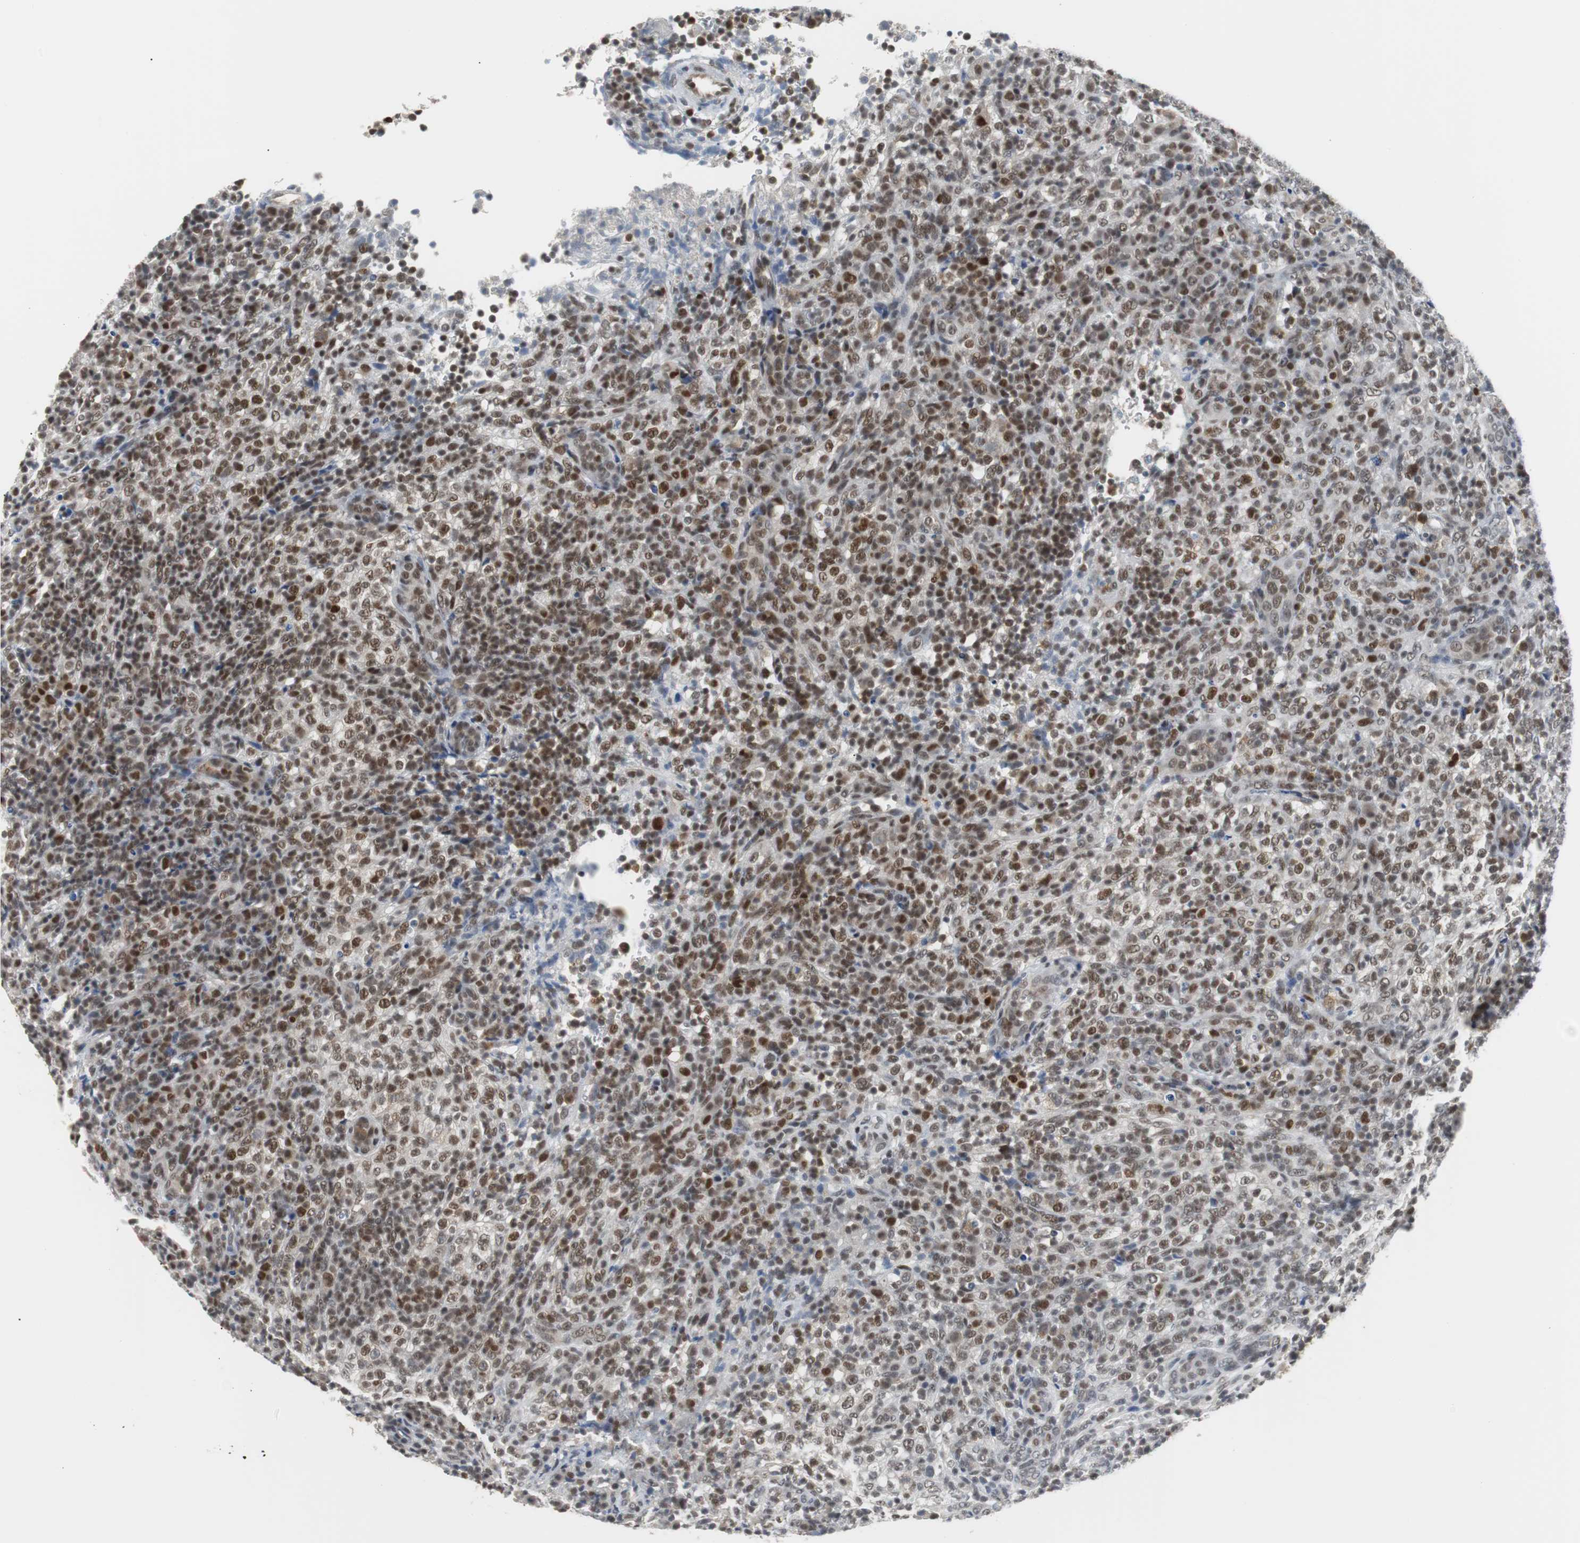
{"staining": {"intensity": "moderate", "quantity": ">75%", "location": "nuclear"}, "tissue": "lymphoma", "cell_type": "Tumor cells", "image_type": "cancer", "snomed": [{"axis": "morphology", "description": "Malignant lymphoma, non-Hodgkin's type, High grade"}, {"axis": "topography", "description": "Lymph node"}], "caption": "Human malignant lymphoma, non-Hodgkin's type (high-grade) stained with a protein marker displays moderate staining in tumor cells.", "gene": "SIRT1", "patient": {"sex": "female", "age": 76}}